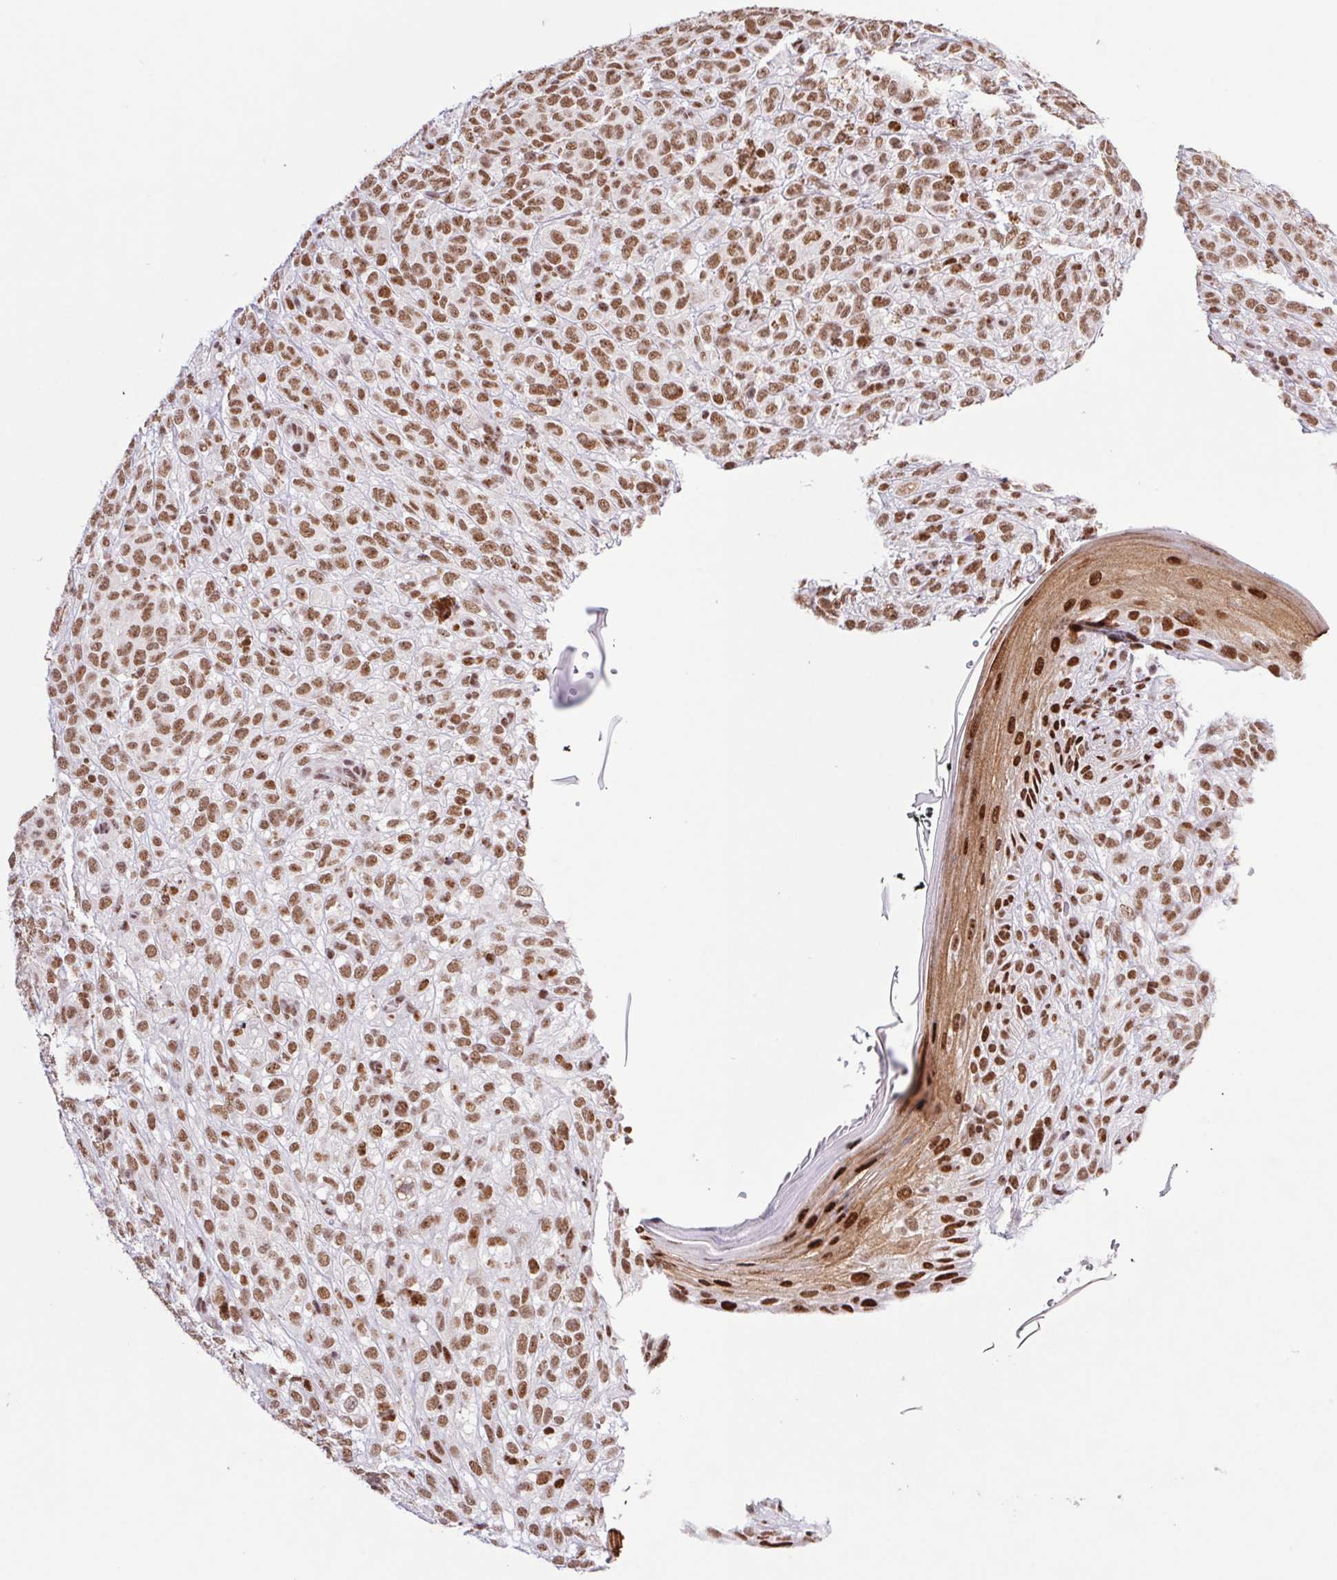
{"staining": {"intensity": "moderate", "quantity": ">75%", "location": "nuclear"}, "tissue": "melanoma", "cell_type": "Tumor cells", "image_type": "cancer", "snomed": [{"axis": "morphology", "description": "Malignant melanoma, NOS"}, {"axis": "topography", "description": "Skin"}], "caption": "The histopathology image reveals immunohistochemical staining of melanoma. There is moderate nuclear expression is appreciated in approximately >75% of tumor cells.", "gene": "LDLRAD4", "patient": {"sex": "female", "age": 86}}